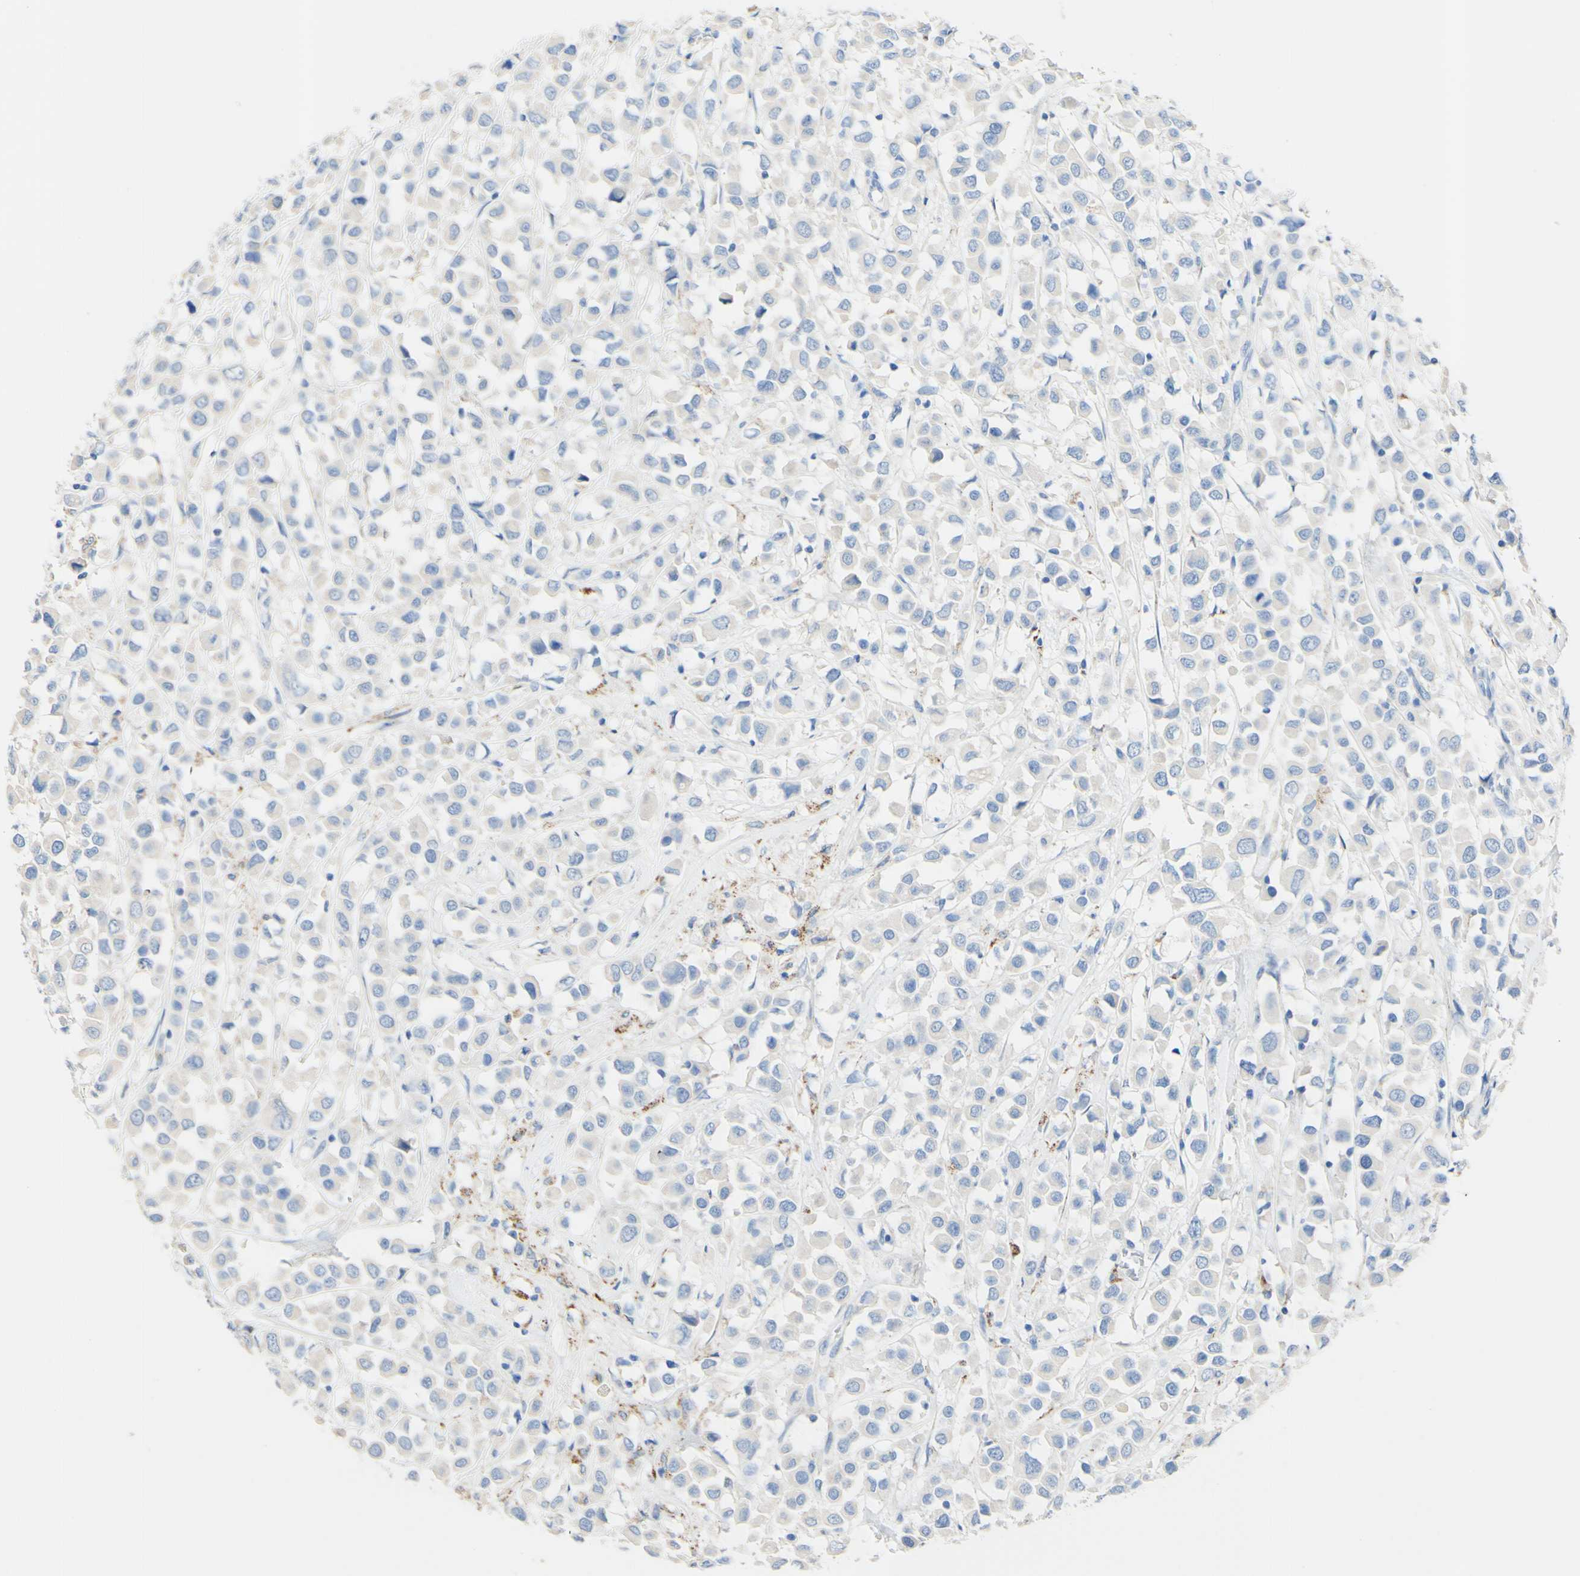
{"staining": {"intensity": "negative", "quantity": "none", "location": "none"}, "tissue": "breast cancer", "cell_type": "Tumor cells", "image_type": "cancer", "snomed": [{"axis": "morphology", "description": "Duct carcinoma"}, {"axis": "topography", "description": "Breast"}], "caption": "Immunohistochemistry (IHC) micrograph of human intraductal carcinoma (breast) stained for a protein (brown), which displays no expression in tumor cells.", "gene": "FGF4", "patient": {"sex": "female", "age": 61}}